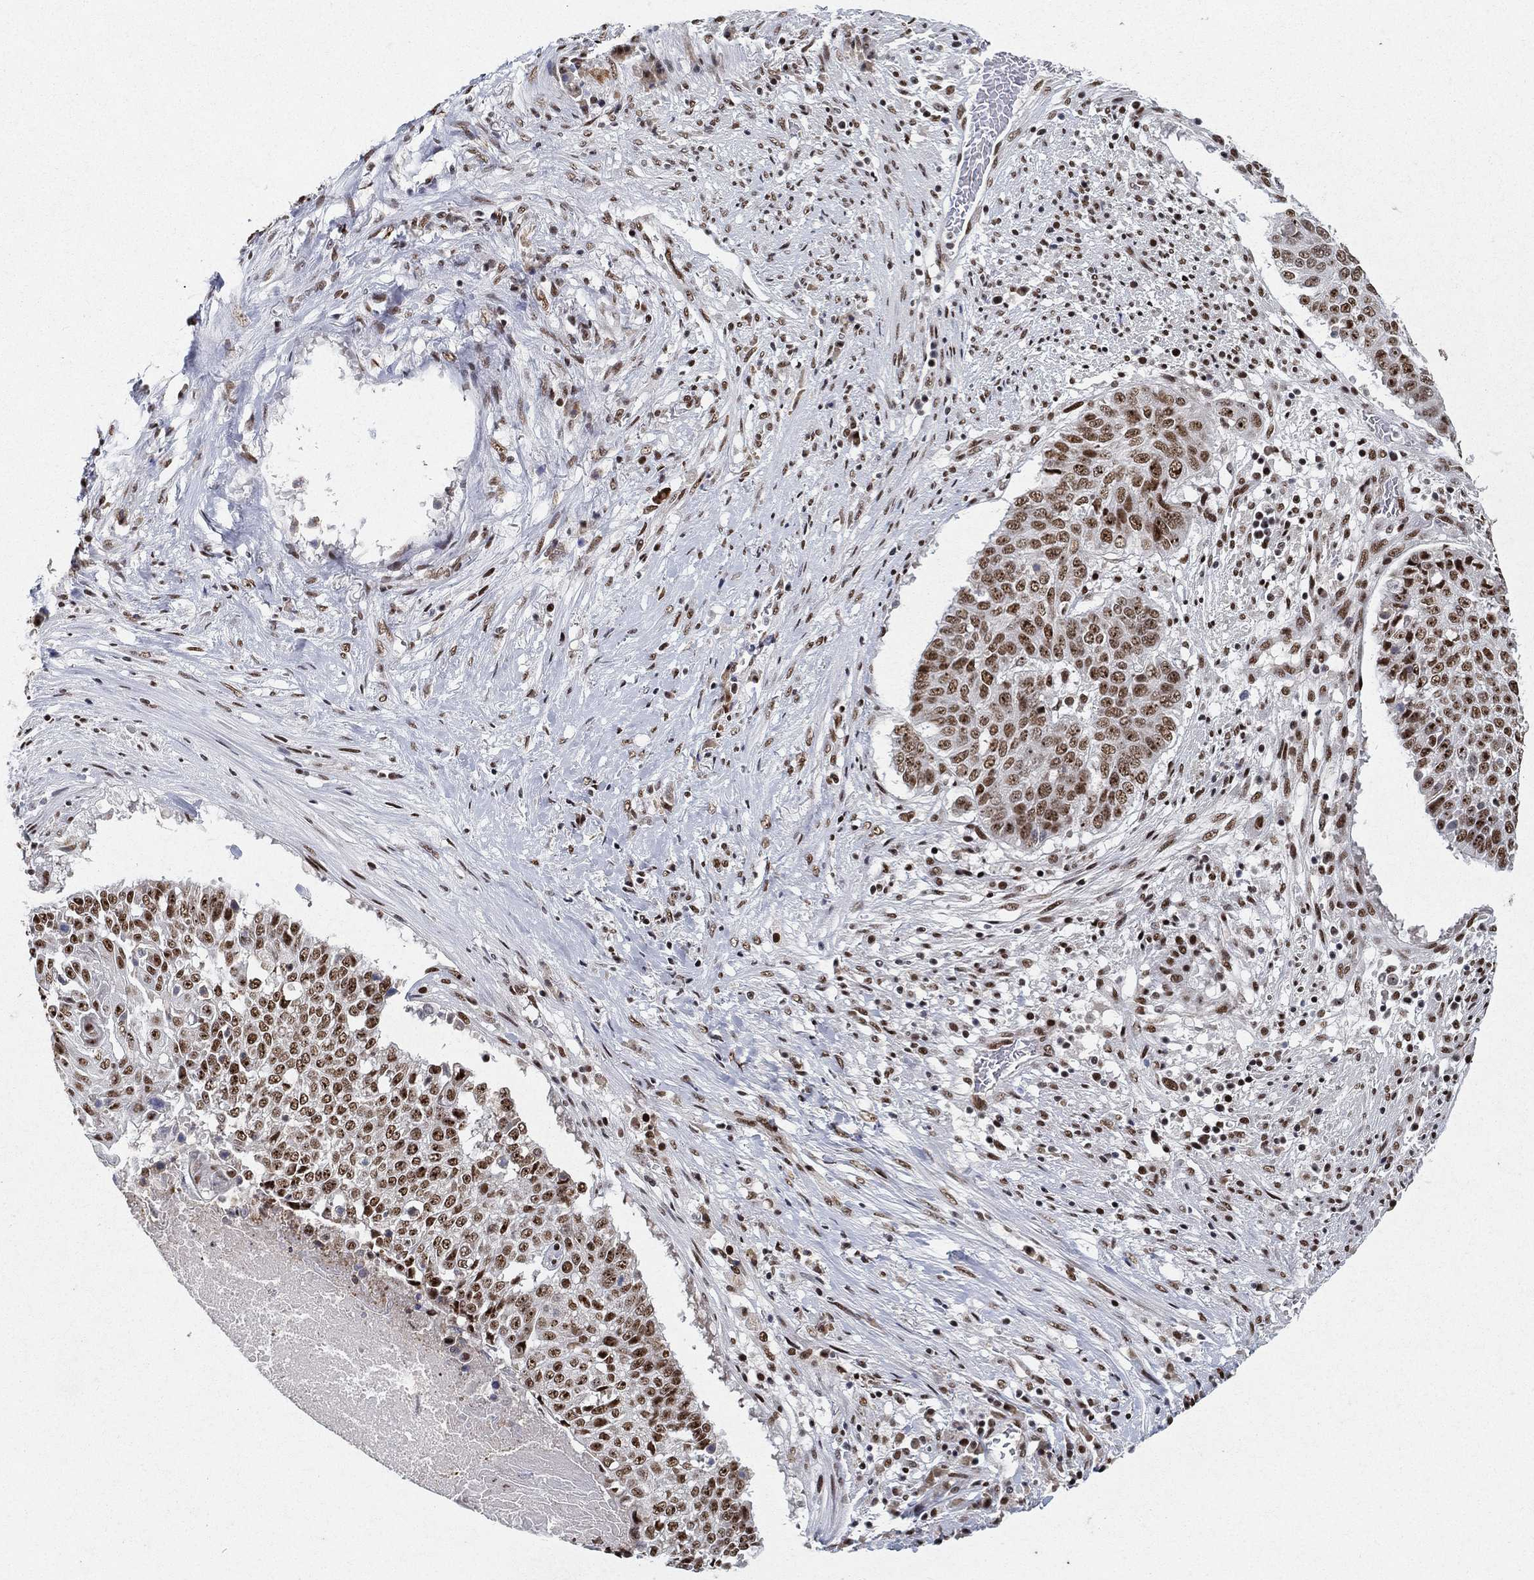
{"staining": {"intensity": "moderate", "quantity": ">75%", "location": "nuclear"}, "tissue": "lung cancer", "cell_type": "Tumor cells", "image_type": "cancer", "snomed": [{"axis": "morphology", "description": "Squamous cell carcinoma, NOS"}, {"axis": "topography", "description": "Lung"}], "caption": "Tumor cells reveal medium levels of moderate nuclear positivity in approximately >75% of cells in human lung cancer.", "gene": "DDX27", "patient": {"sex": "male", "age": 64}}